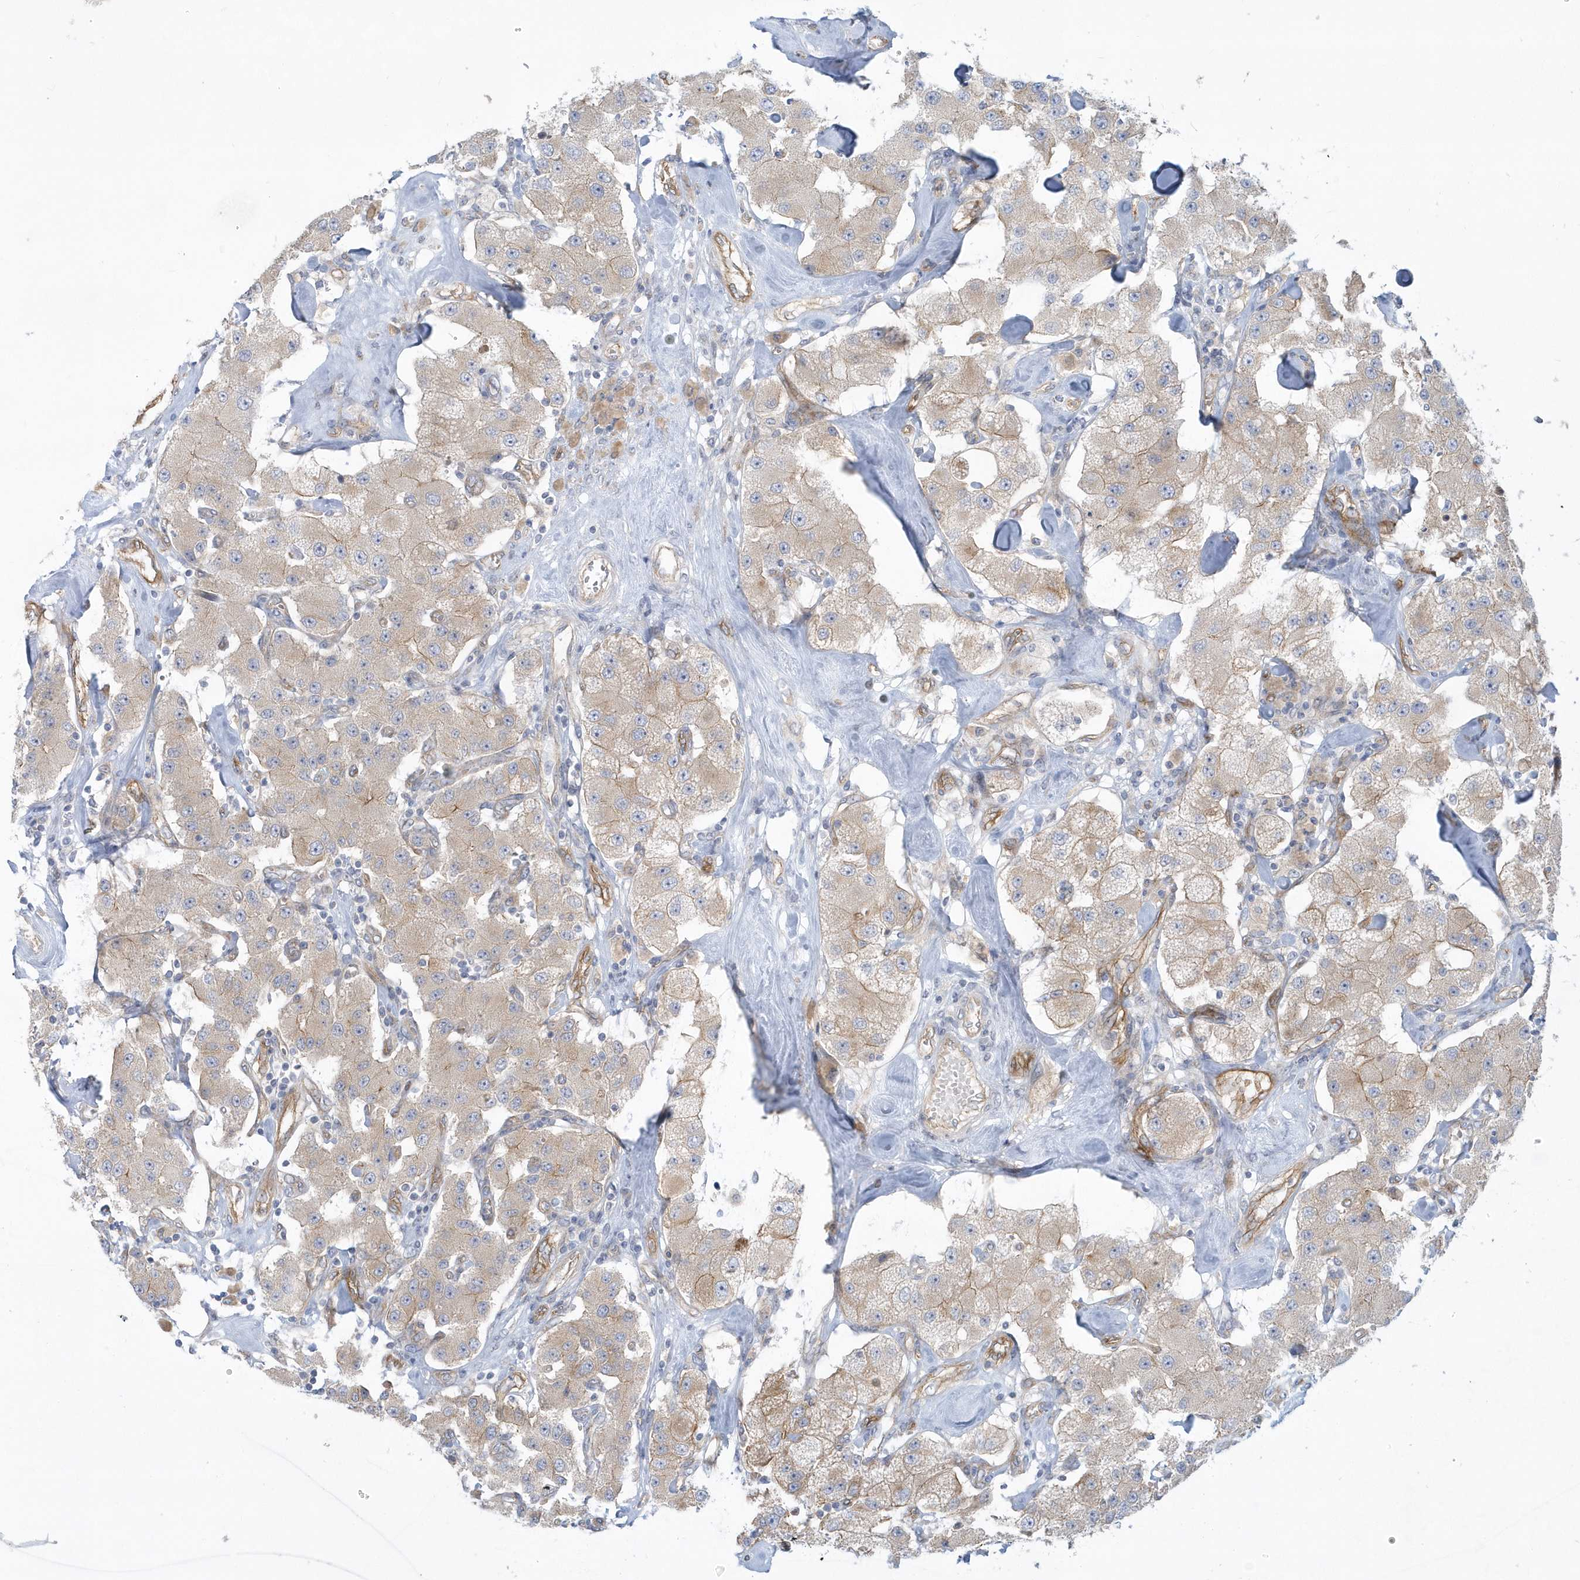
{"staining": {"intensity": "weak", "quantity": "<25%", "location": "cytoplasmic/membranous"}, "tissue": "carcinoid", "cell_type": "Tumor cells", "image_type": "cancer", "snomed": [{"axis": "morphology", "description": "Carcinoid, malignant, NOS"}, {"axis": "topography", "description": "Pancreas"}], "caption": "This is an immunohistochemistry (IHC) image of human carcinoid. There is no positivity in tumor cells.", "gene": "RAI14", "patient": {"sex": "male", "age": 41}}